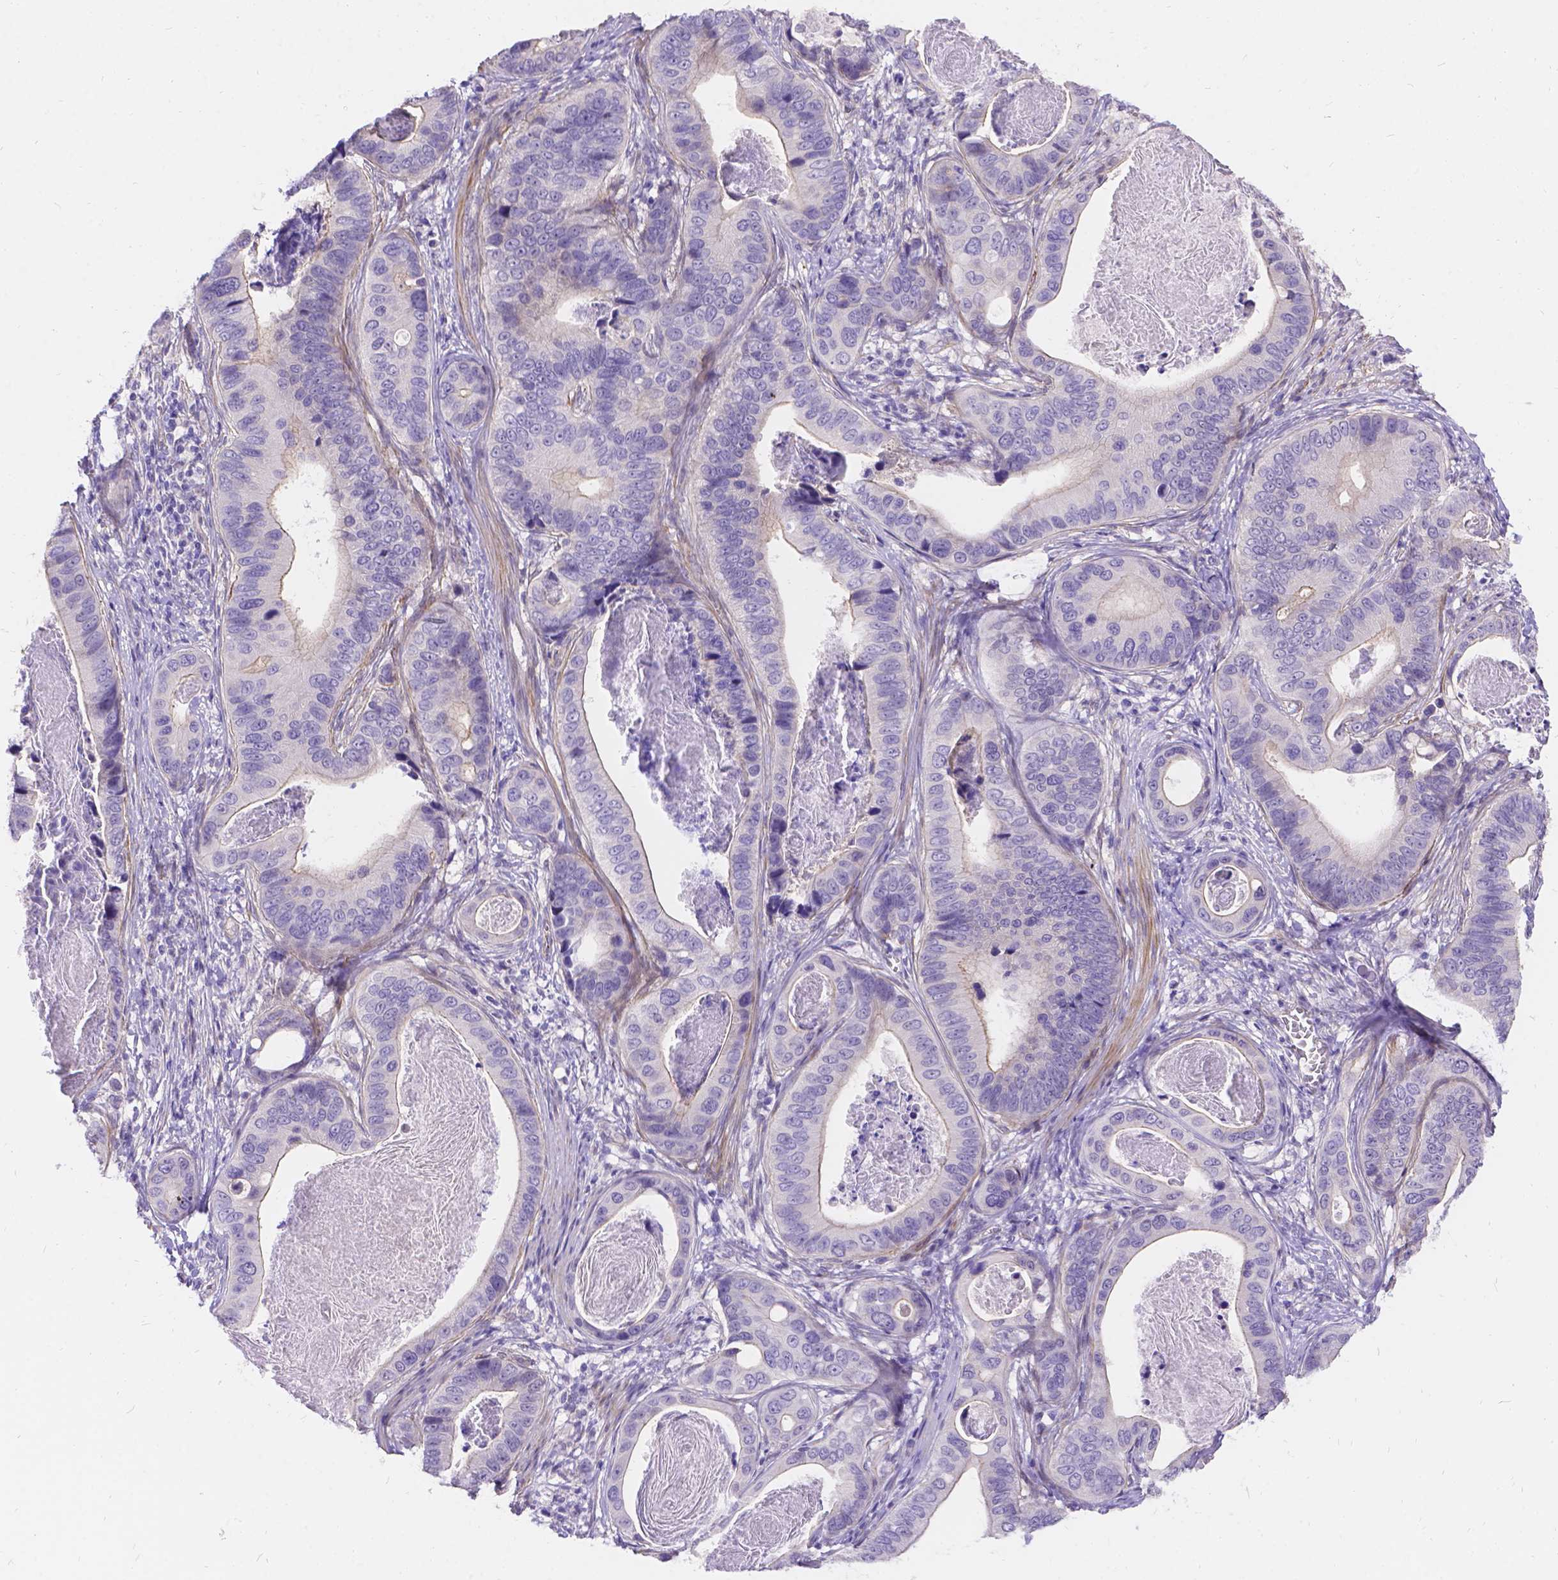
{"staining": {"intensity": "negative", "quantity": "none", "location": "none"}, "tissue": "stomach cancer", "cell_type": "Tumor cells", "image_type": "cancer", "snomed": [{"axis": "morphology", "description": "Adenocarcinoma, NOS"}, {"axis": "topography", "description": "Stomach"}], "caption": "Tumor cells are negative for protein expression in human stomach cancer (adenocarcinoma).", "gene": "PALS1", "patient": {"sex": "male", "age": 84}}